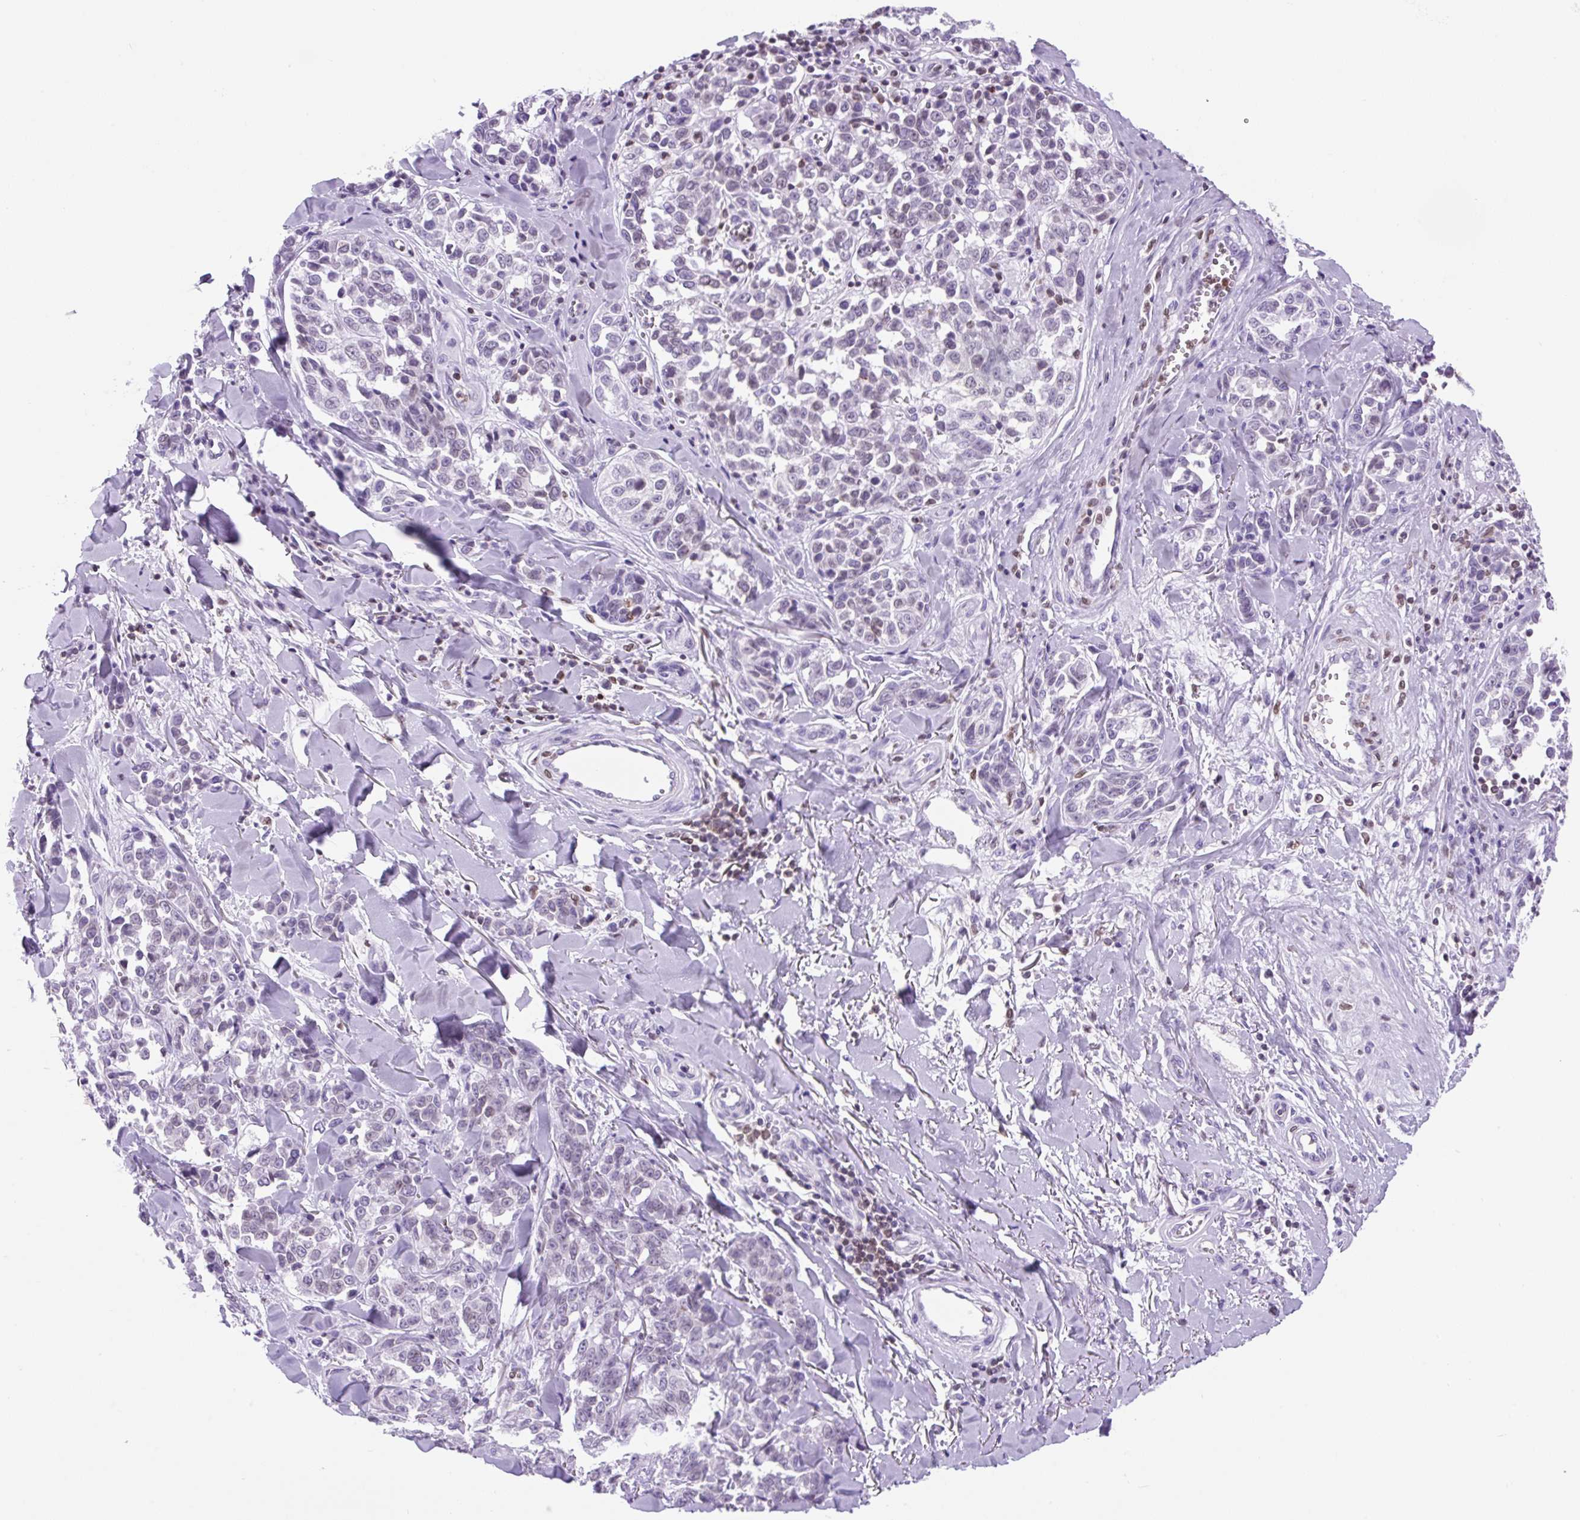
{"staining": {"intensity": "negative", "quantity": "none", "location": "none"}, "tissue": "melanoma", "cell_type": "Tumor cells", "image_type": "cancer", "snomed": [{"axis": "morphology", "description": "Malignant melanoma, NOS"}, {"axis": "topography", "description": "Skin"}], "caption": "Tumor cells show no significant expression in malignant melanoma.", "gene": "VPREB1", "patient": {"sex": "female", "age": 64}}